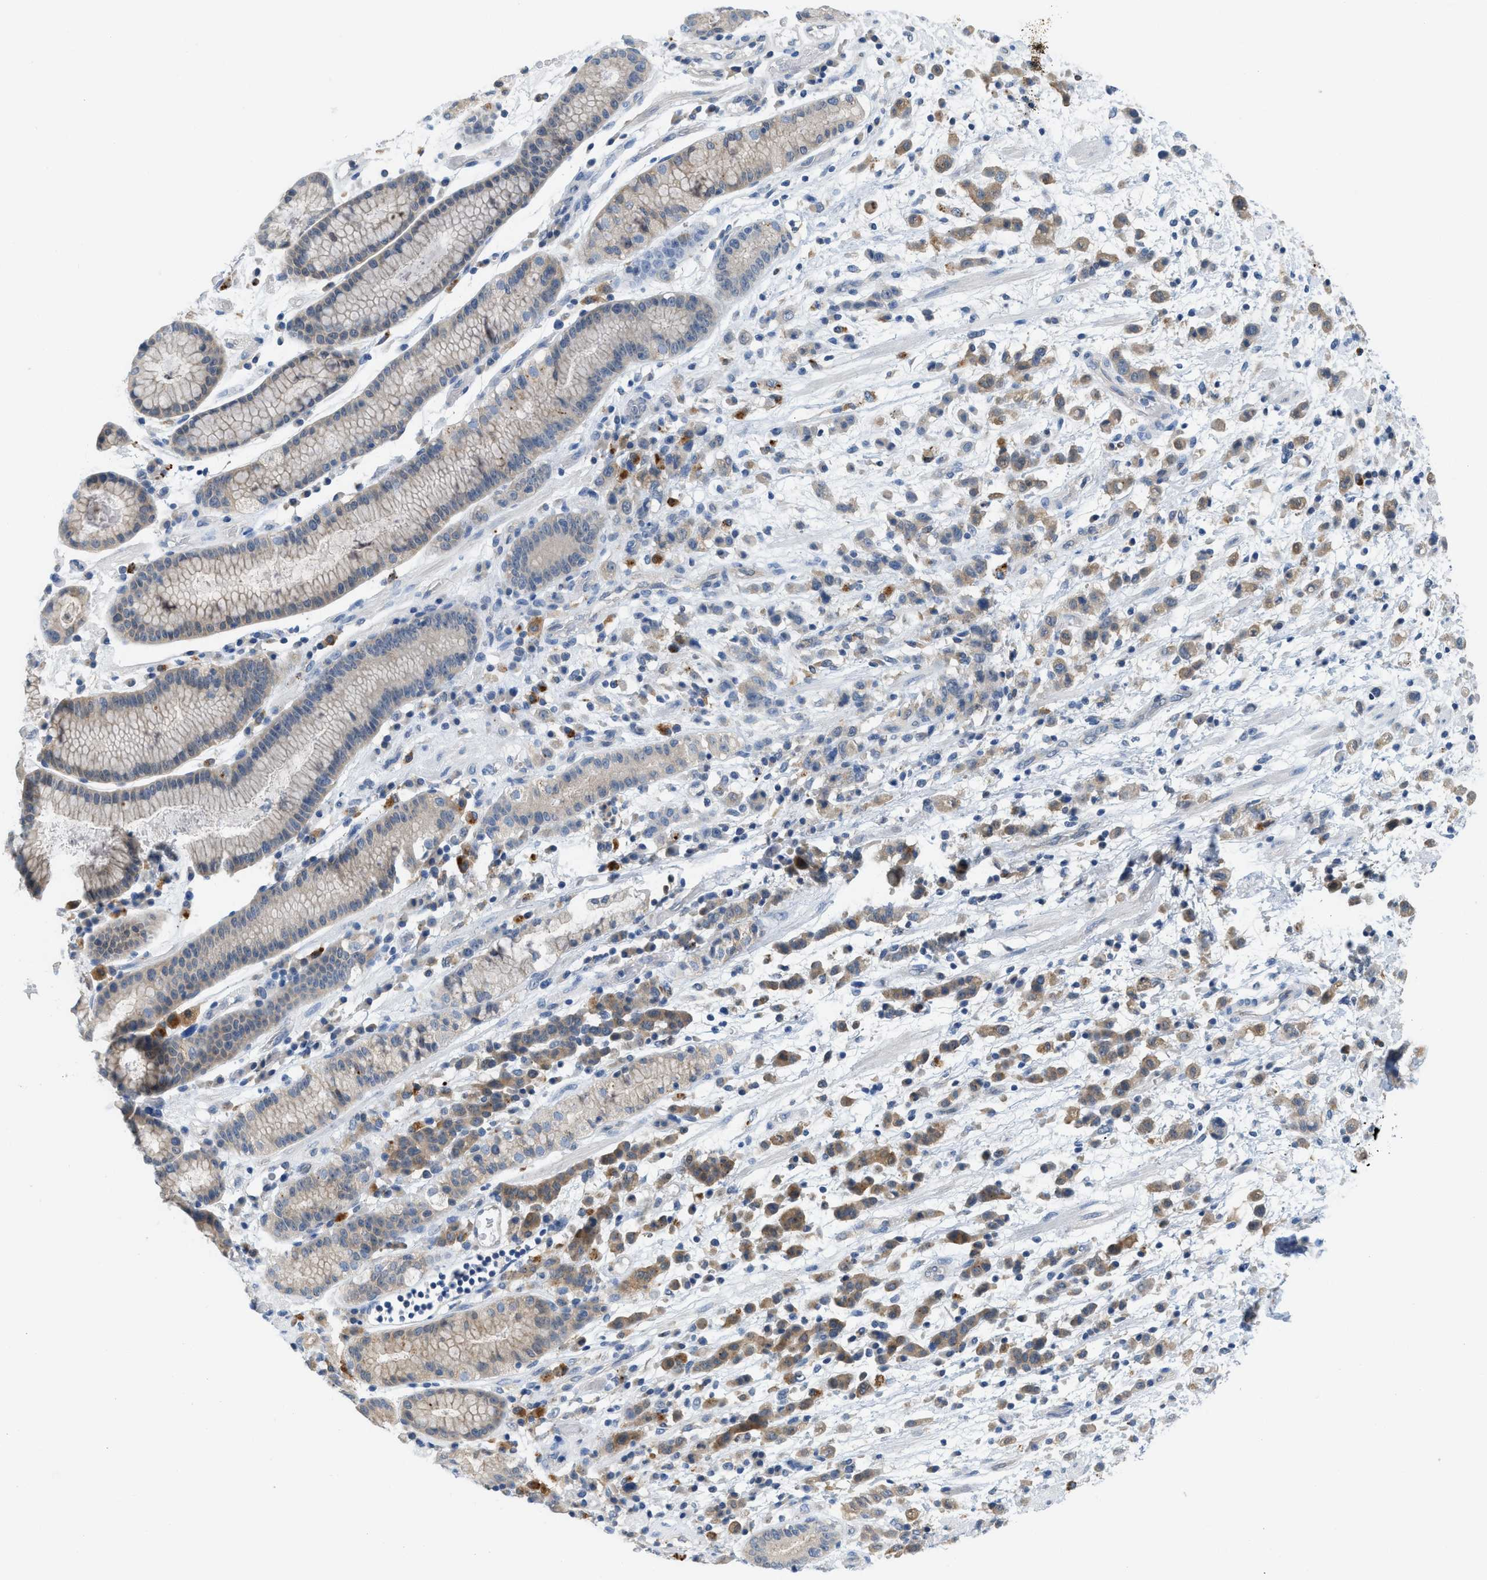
{"staining": {"intensity": "moderate", "quantity": ">75%", "location": "cytoplasmic/membranous"}, "tissue": "stomach cancer", "cell_type": "Tumor cells", "image_type": "cancer", "snomed": [{"axis": "morphology", "description": "Adenocarcinoma, NOS"}, {"axis": "topography", "description": "Stomach, lower"}], "caption": "An image showing moderate cytoplasmic/membranous staining in about >75% of tumor cells in adenocarcinoma (stomach), as visualized by brown immunohistochemical staining.", "gene": "CSTB", "patient": {"sex": "male", "age": 88}}